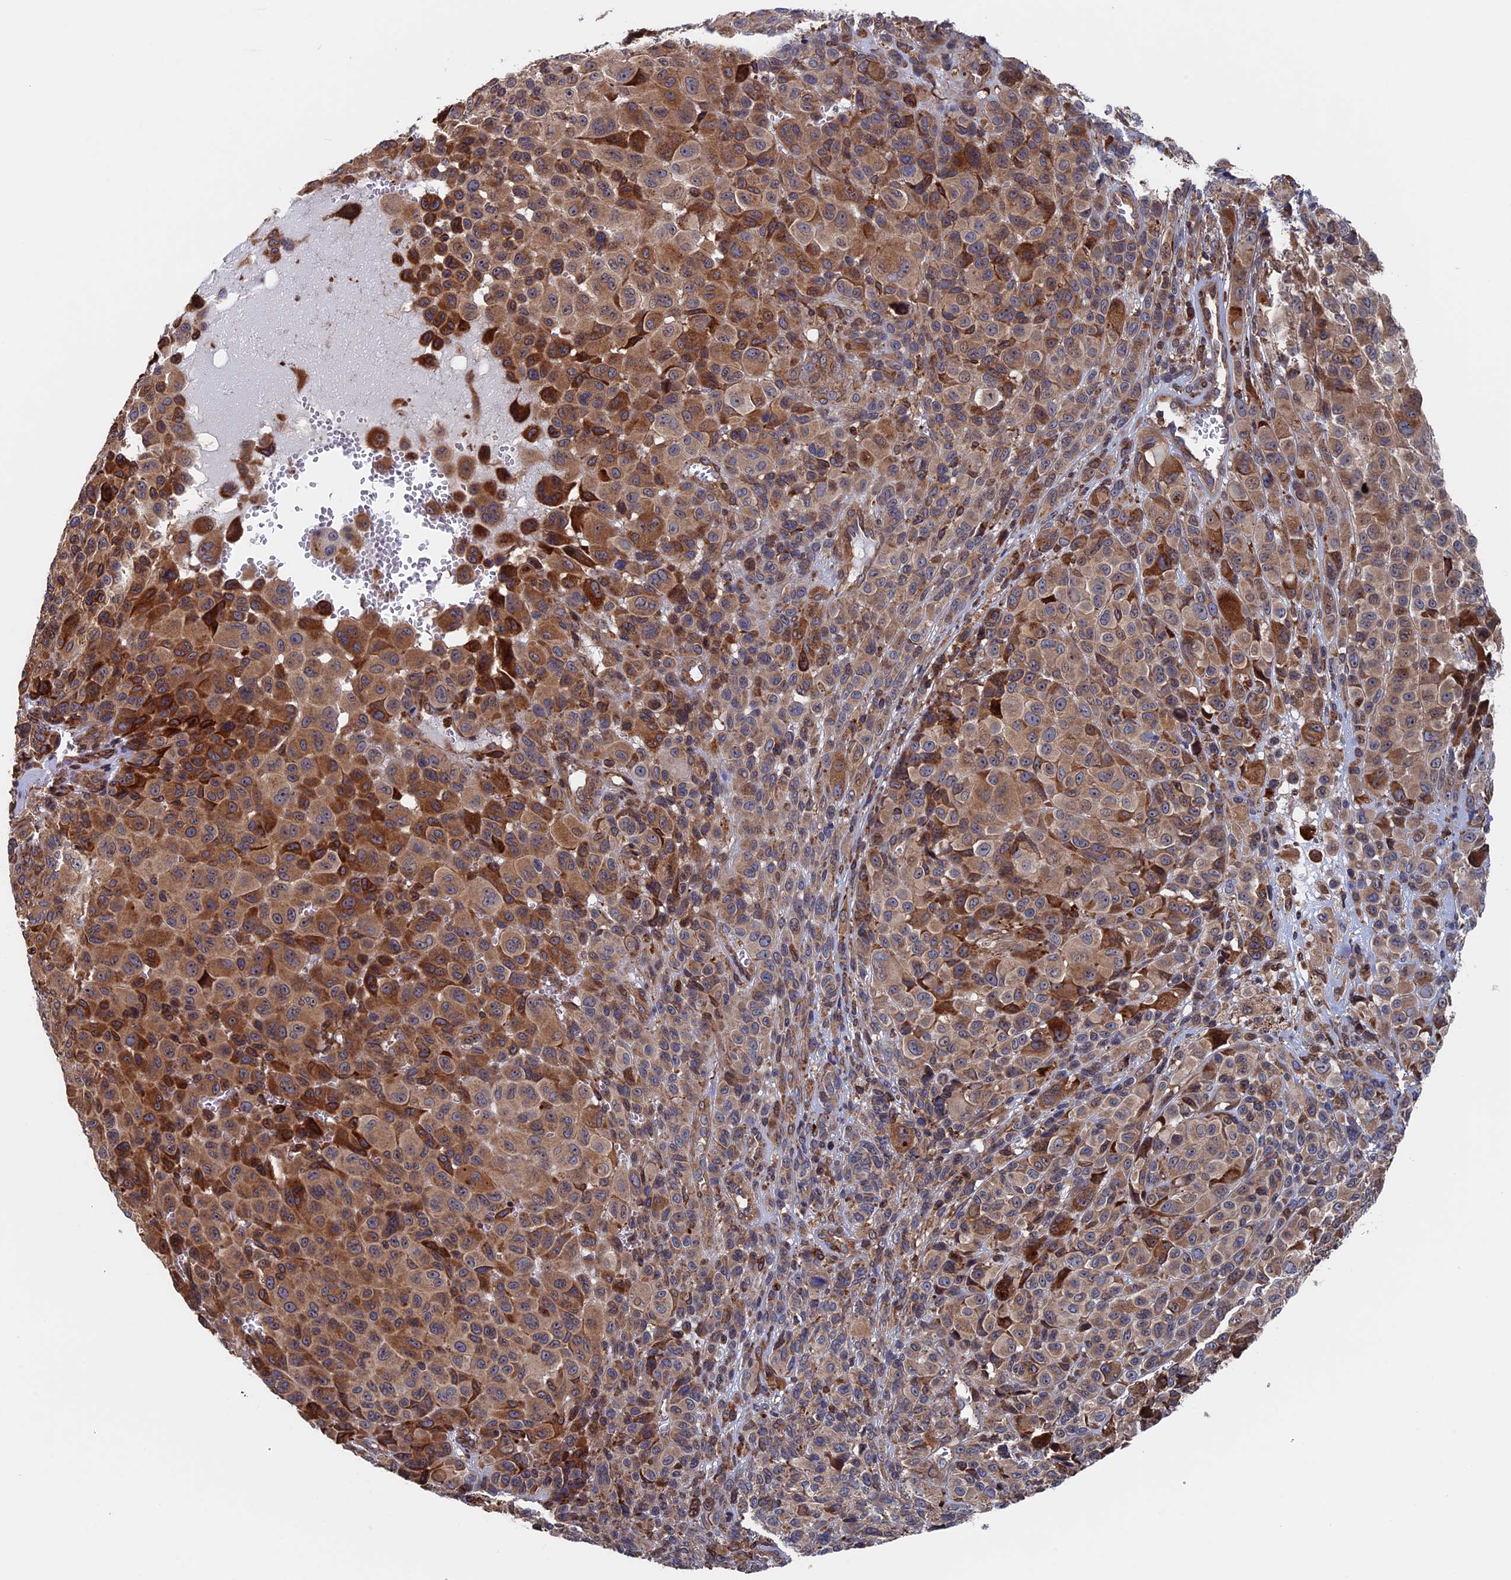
{"staining": {"intensity": "moderate", "quantity": ">75%", "location": "cytoplasmic/membranous"}, "tissue": "melanoma", "cell_type": "Tumor cells", "image_type": "cancer", "snomed": [{"axis": "morphology", "description": "Malignant melanoma, NOS"}, {"axis": "topography", "description": "Skin of trunk"}], "caption": "Immunohistochemical staining of human malignant melanoma displays medium levels of moderate cytoplasmic/membranous protein staining in approximately >75% of tumor cells.", "gene": "RPUSD1", "patient": {"sex": "male", "age": 71}}